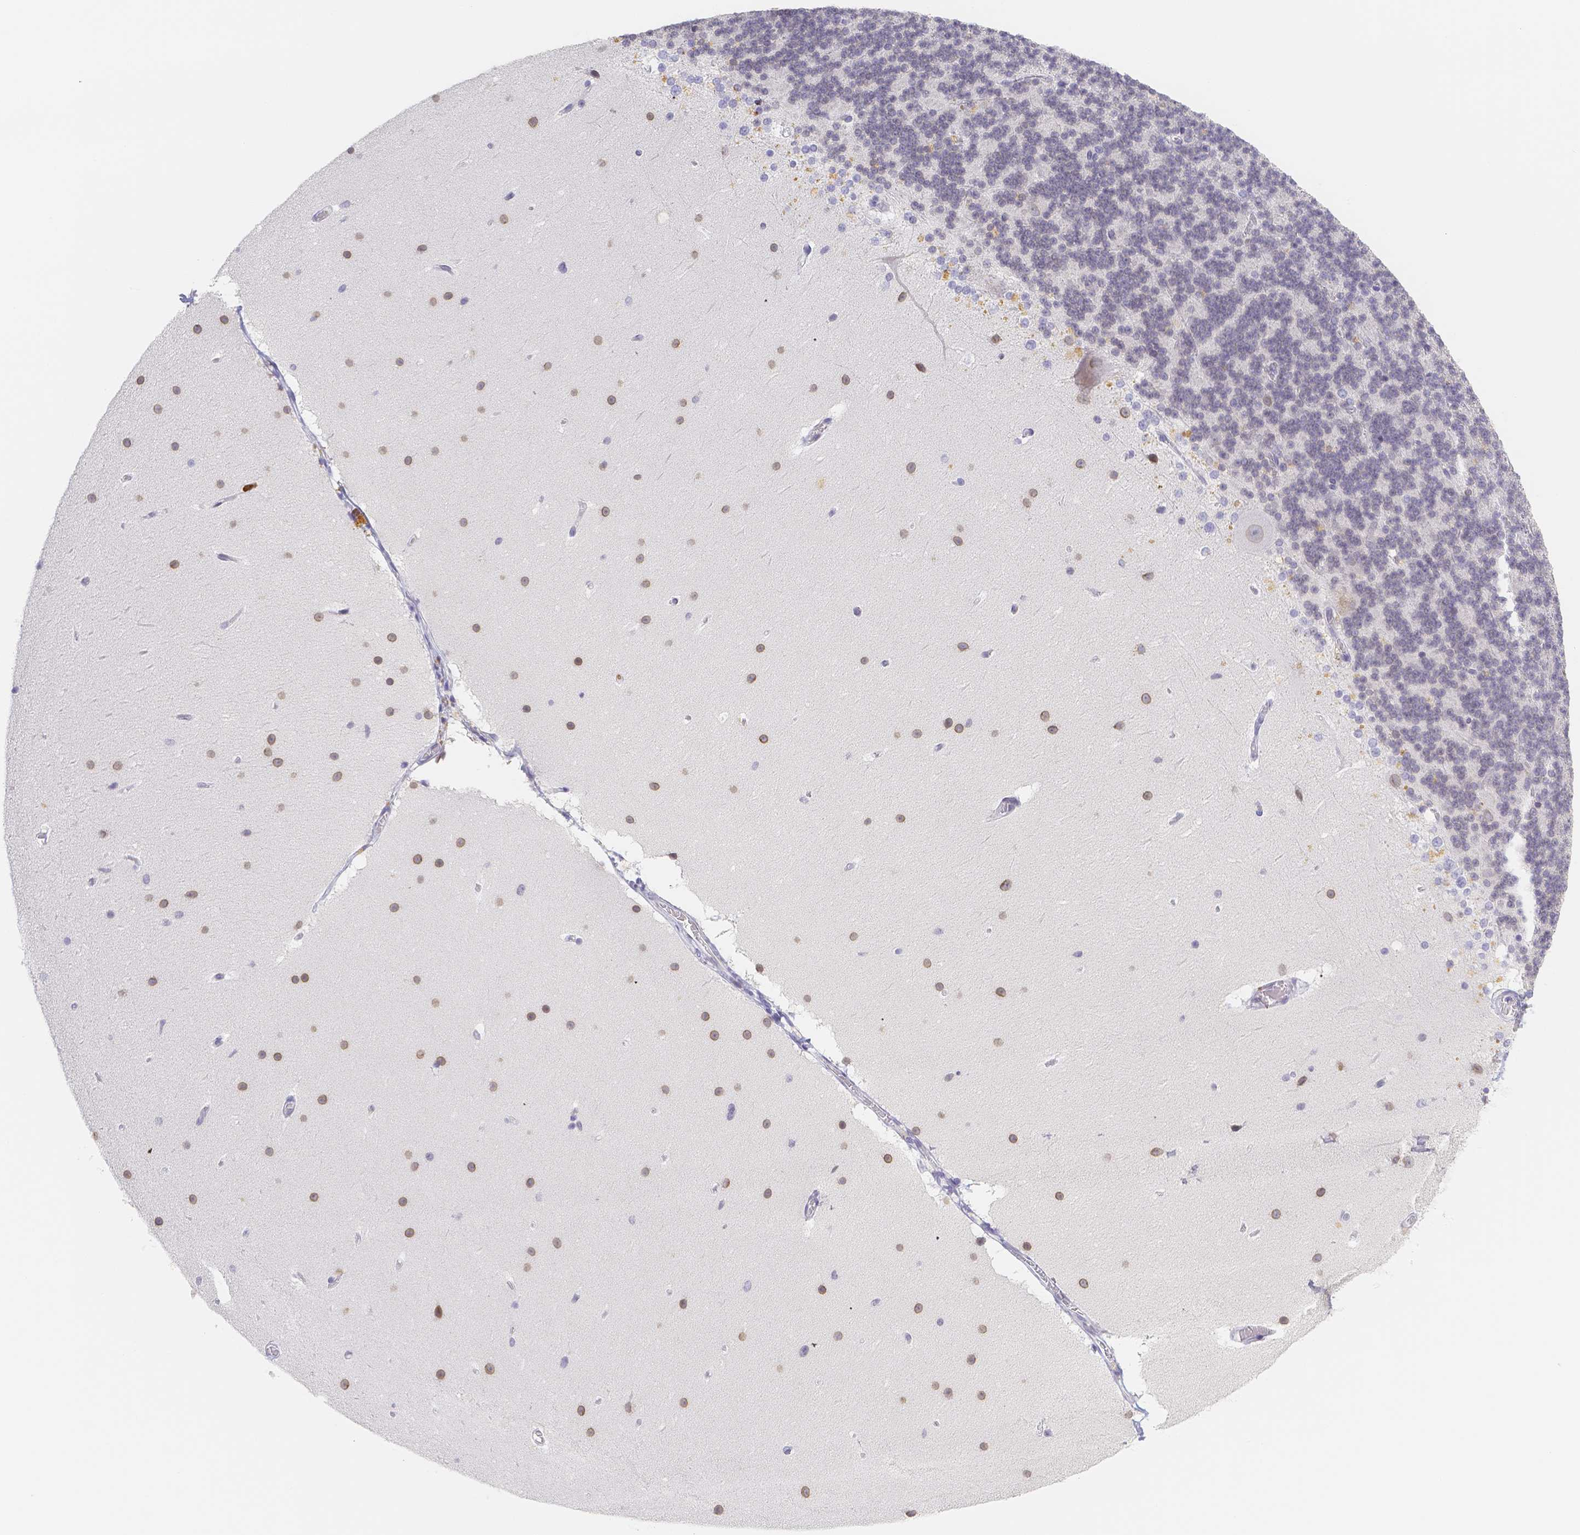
{"staining": {"intensity": "negative", "quantity": "none", "location": "none"}, "tissue": "cerebellum", "cell_type": "Cells in granular layer", "image_type": "normal", "snomed": [{"axis": "morphology", "description": "Normal tissue, NOS"}, {"axis": "topography", "description": "Cerebellum"}], "caption": "The immunohistochemistry micrograph has no significant expression in cells in granular layer of cerebellum.", "gene": "PADI4", "patient": {"sex": "female", "age": 19}}